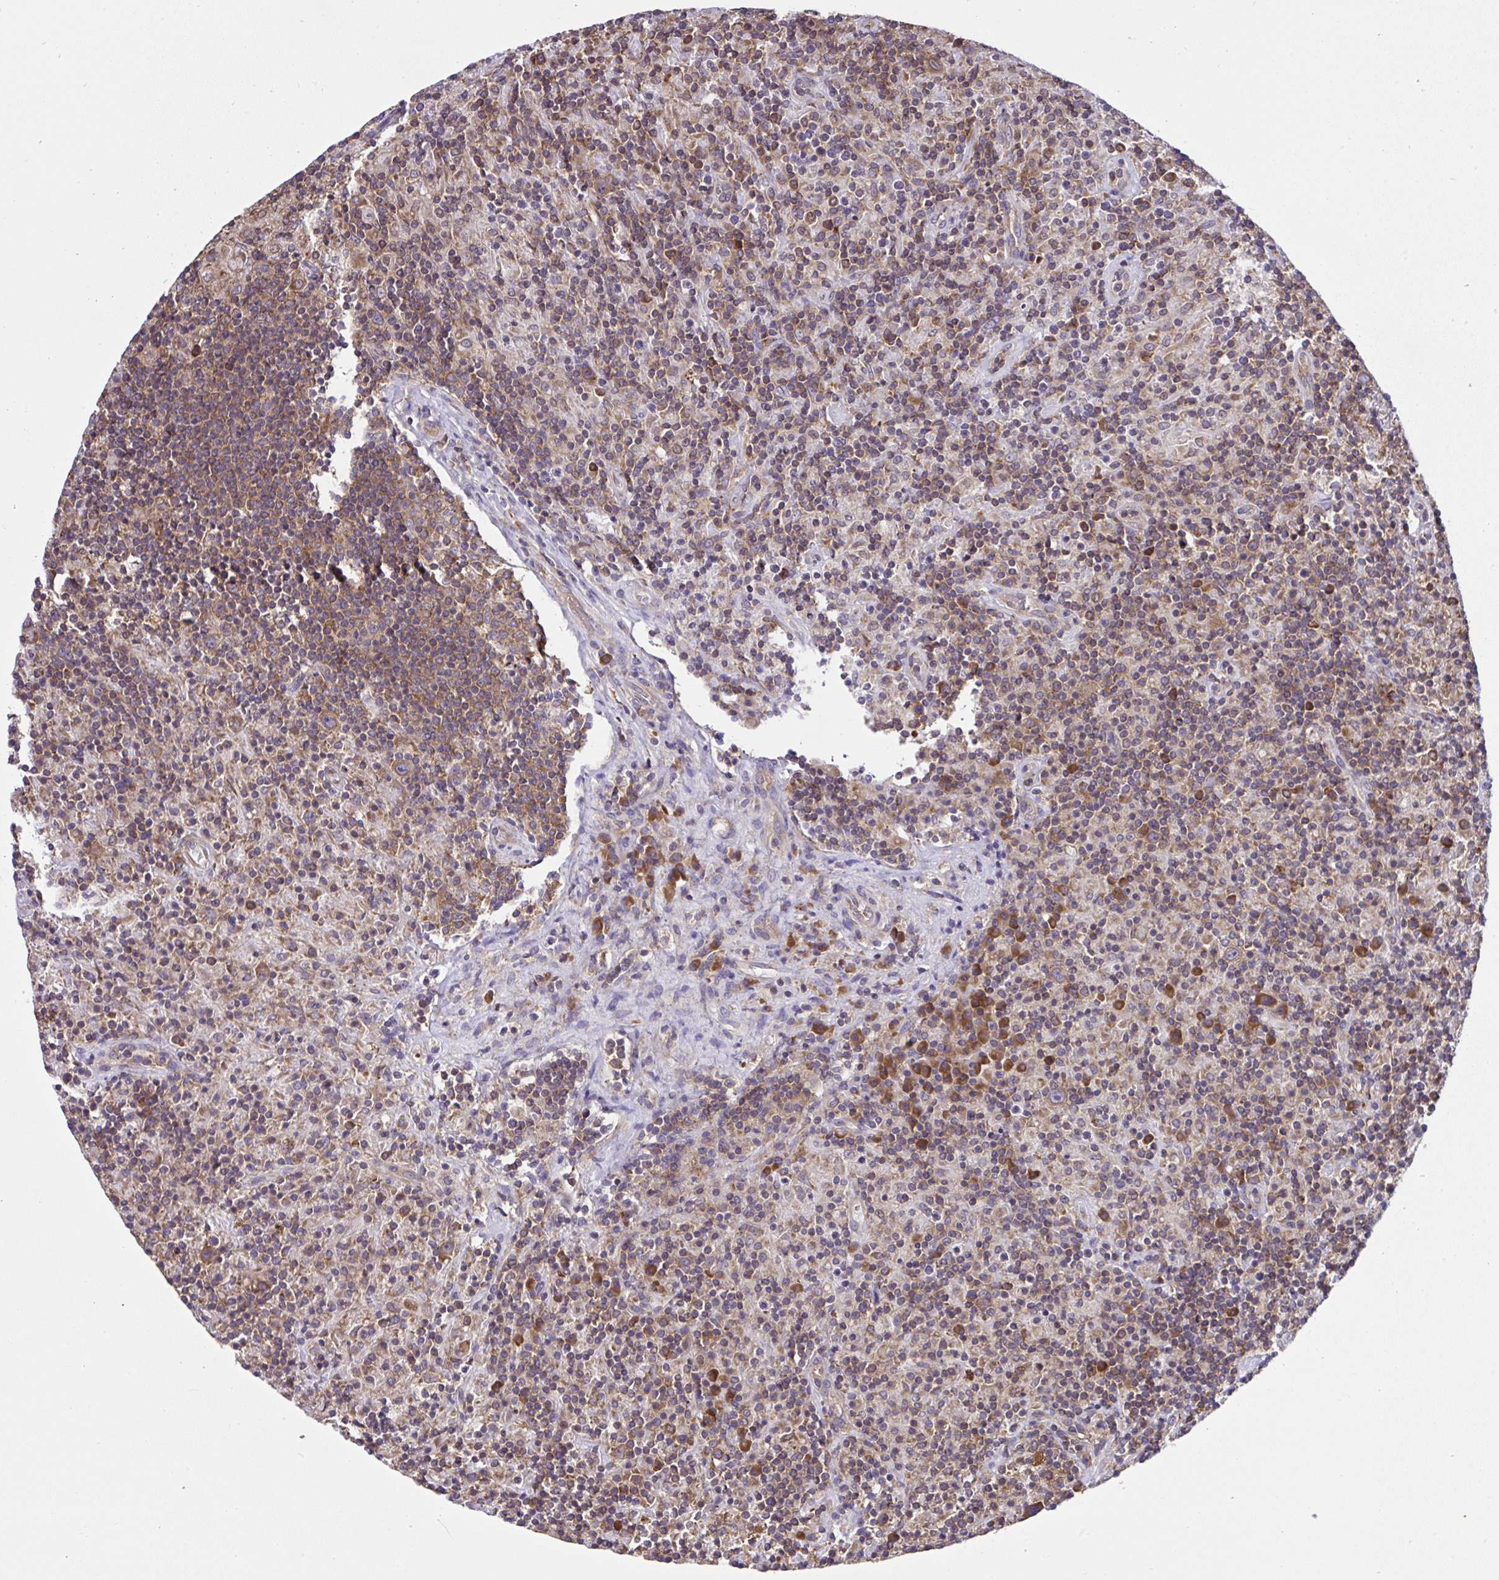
{"staining": {"intensity": "moderate", "quantity": ">75%", "location": "cytoplasmic/membranous"}, "tissue": "lymphoma", "cell_type": "Tumor cells", "image_type": "cancer", "snomed": [{"axis": "morphology", "description": "Hodgkin's disease, NOS"}, {"axis": "topography", "description": "Lymph node"}], "caption": "Lymphoma tissue shows moderate cytoplasmic/membranous expression in about >75% of tumor cells, visualized by immunohistochemistry.", "gene": "RPS7", "patient": {"sex": "male", "age": 70}}